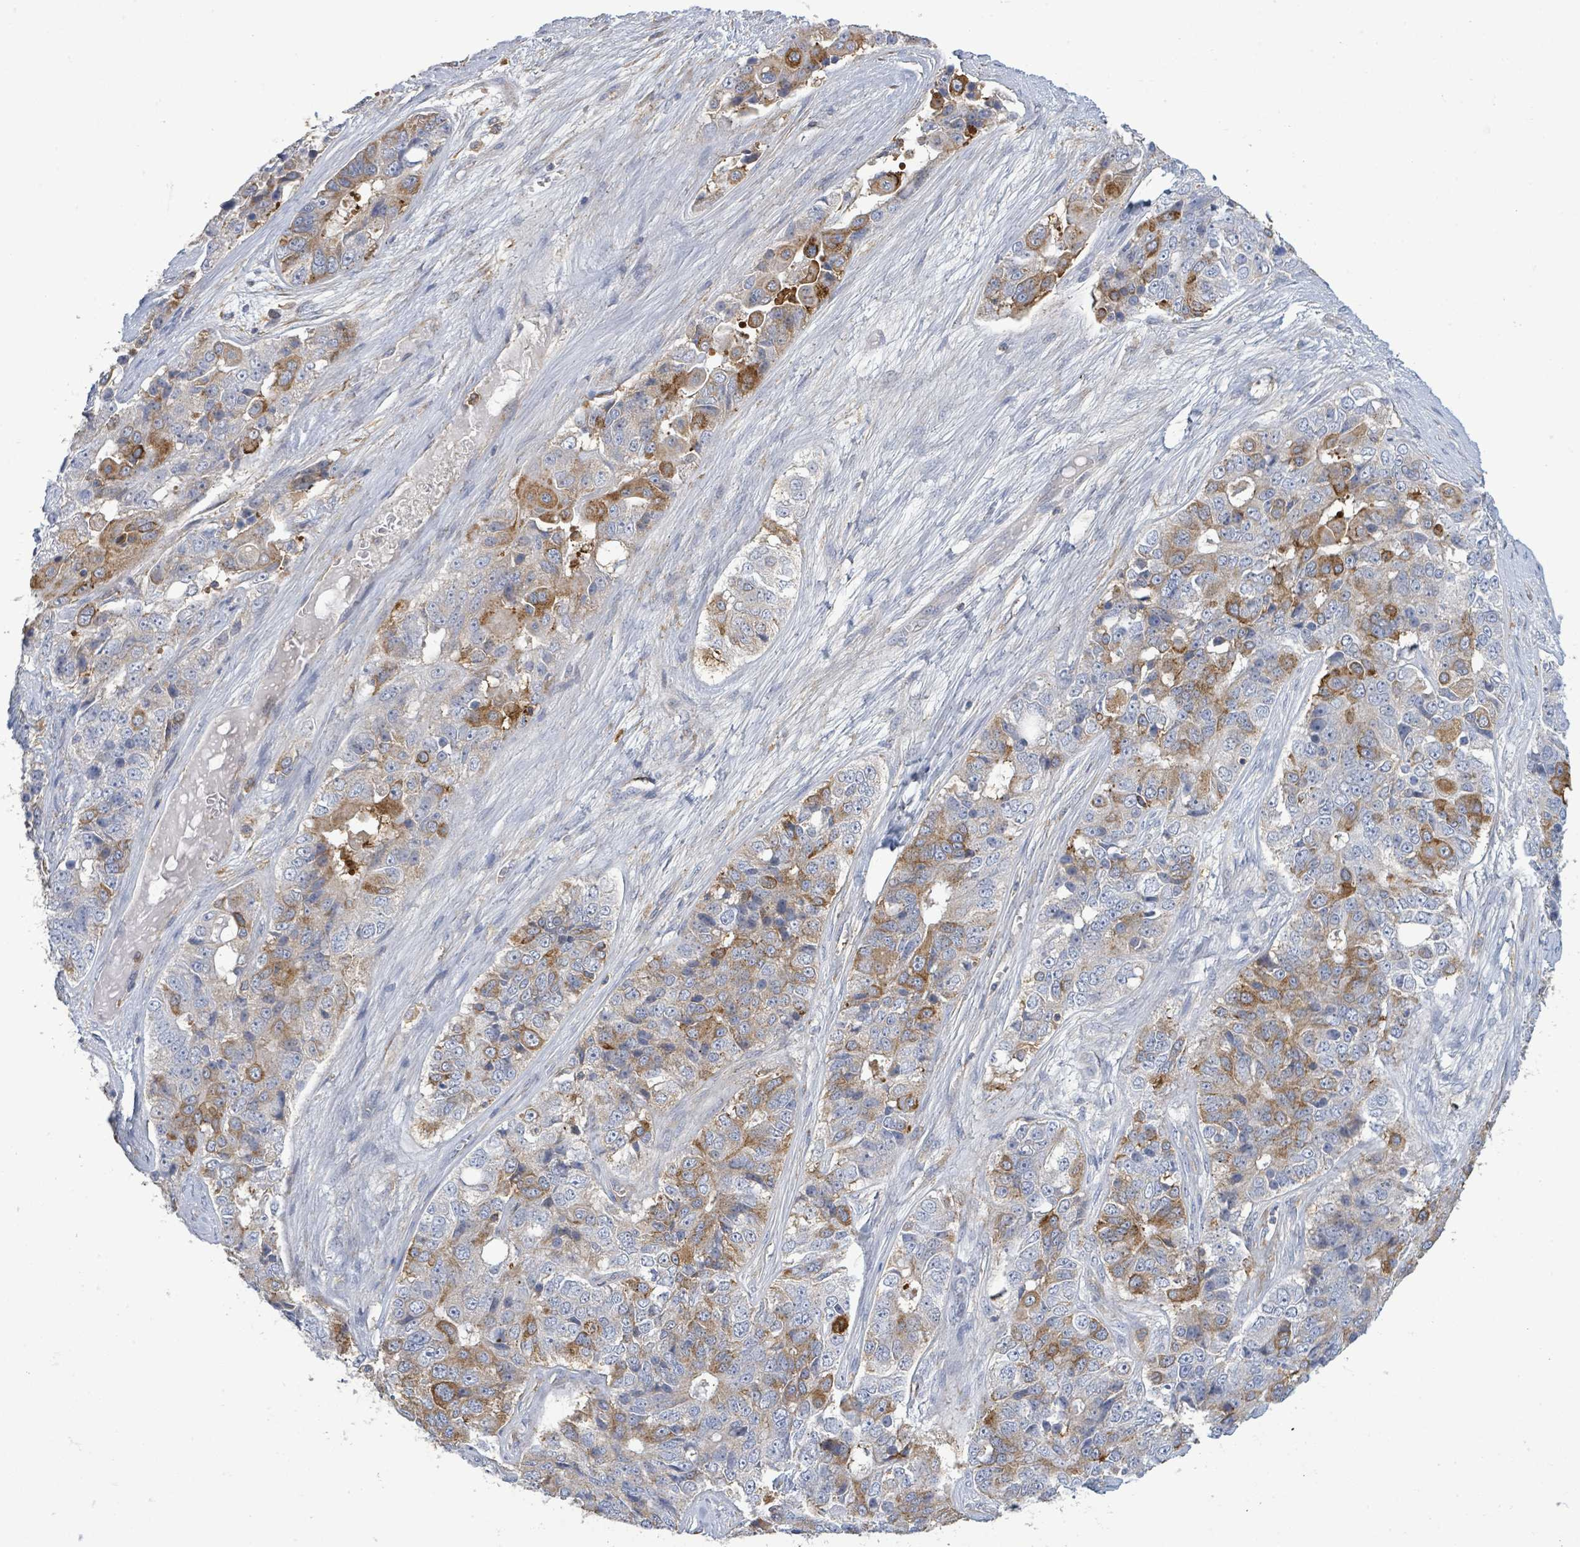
{"staining": {"intensity": "moderate", "quantity": "25%-75%", "location": "cytoplasmic/membranous"}, "tissue": "ovarian cancer", "cell_type": "Tumor cells", "image_type": "cancer", "snomed": [{"axis": "morphology", "description": "Carcinoma, endometroid"}, {"axis": "topography", "description": "Ovary"}], "caption": "Immunohistochemistry (IHC) photomicrograph of neoplastic tissue: ovarian endometroid carcinoma stained using immunohistochemistry demonstrates medium levels of moderate protein expression localized specifically in the cytoplasmic/membranous of tumor cells, appearing as a cytoplasmic/membranous brown color.", "gene": "EGFL7", "patient": {"sex": "female", "age": 51}}